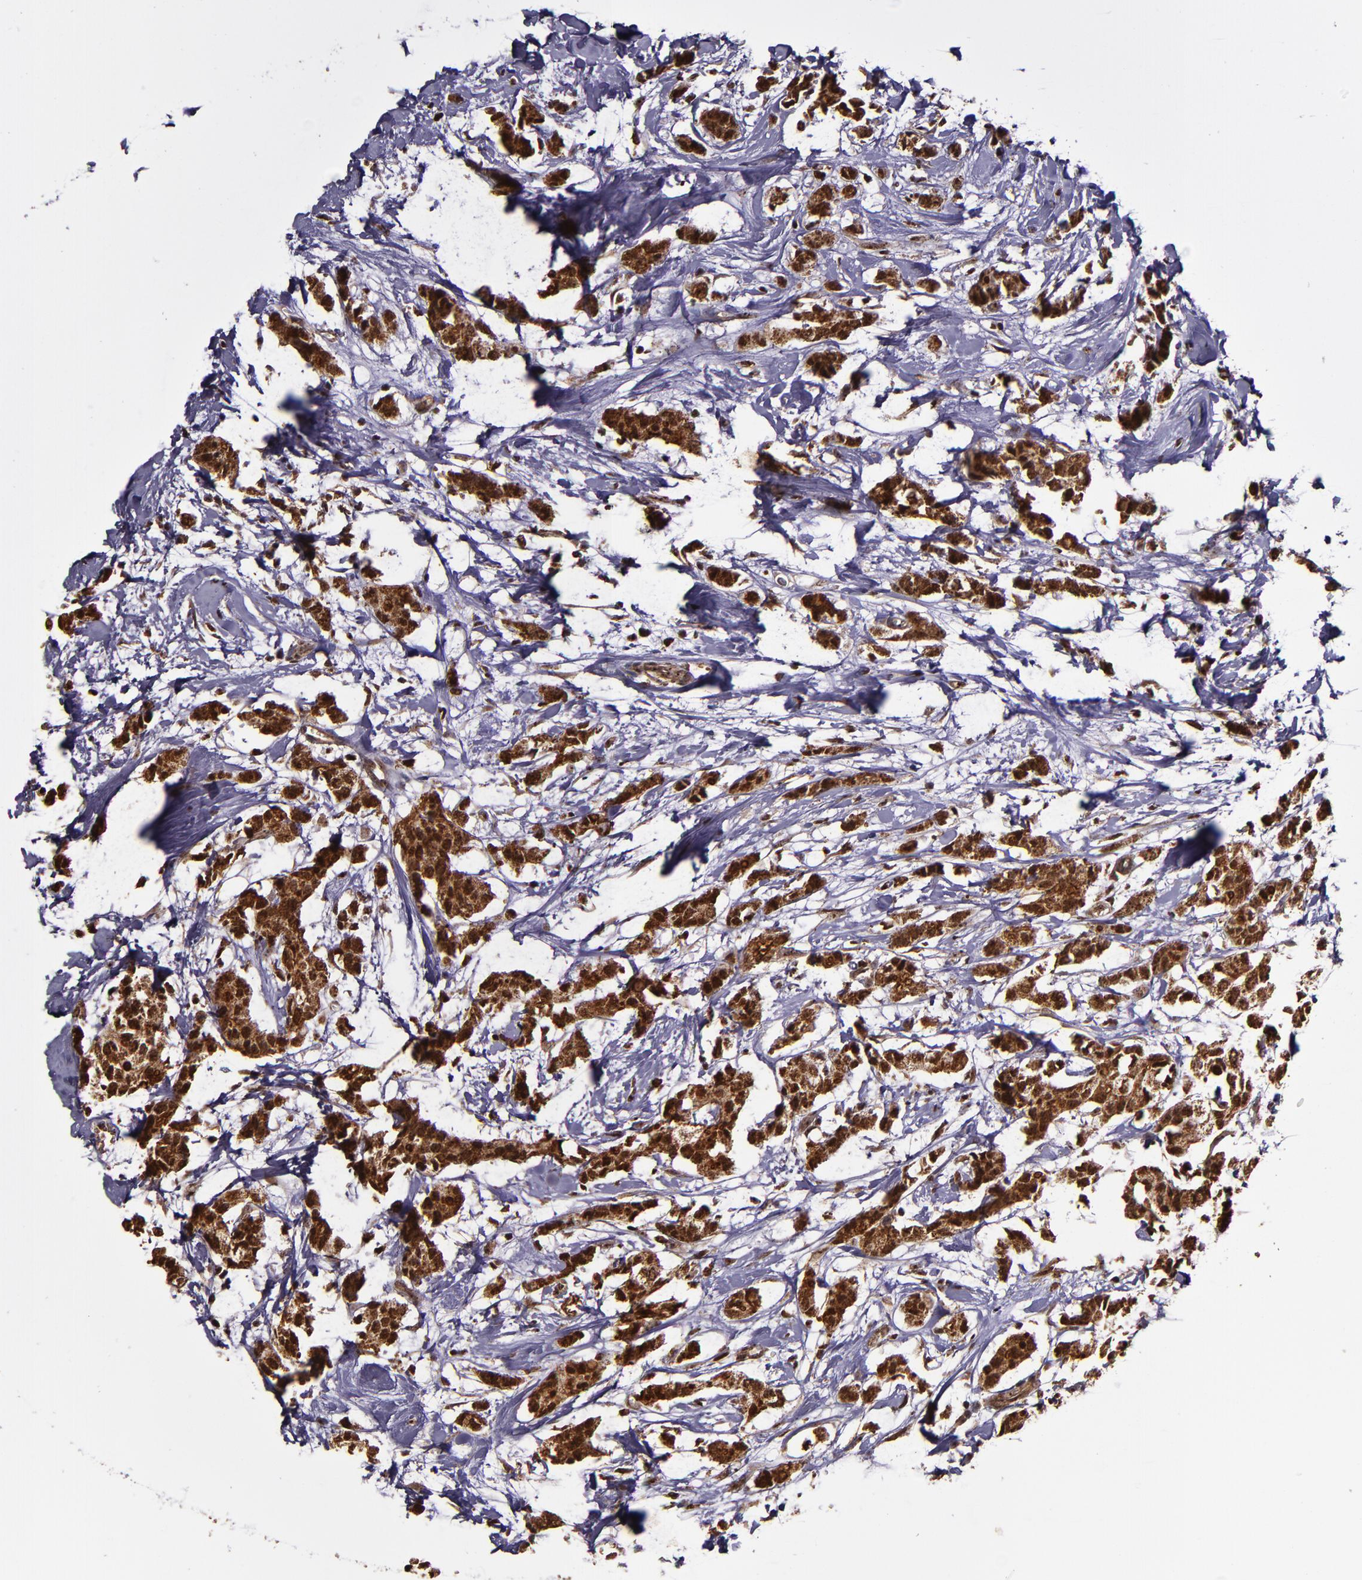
{"staining": {"intensity": "strong", "quantity": ">75%", "location": "cytoplasmic/membranous,nuclear"}, "tissue": "breast cancer", "cell_type": "Tumor cells", "image_type": "cancer", "snomed": [{"axis": "morphology", "description": "Duct carcinoma"}, {"axis": "topography", "description": "Breast"}], "caption": "Immunohistochemical staining of breast cancer demonstrates high levels of strong cytoplasmic/membranous and nuclear positivity in about >75% of tumor cells. (Brightfield microscopy of DAB IHC at high magnification).", "gene": "CECR2", "patient": {"sex": "female", "age": 84}}